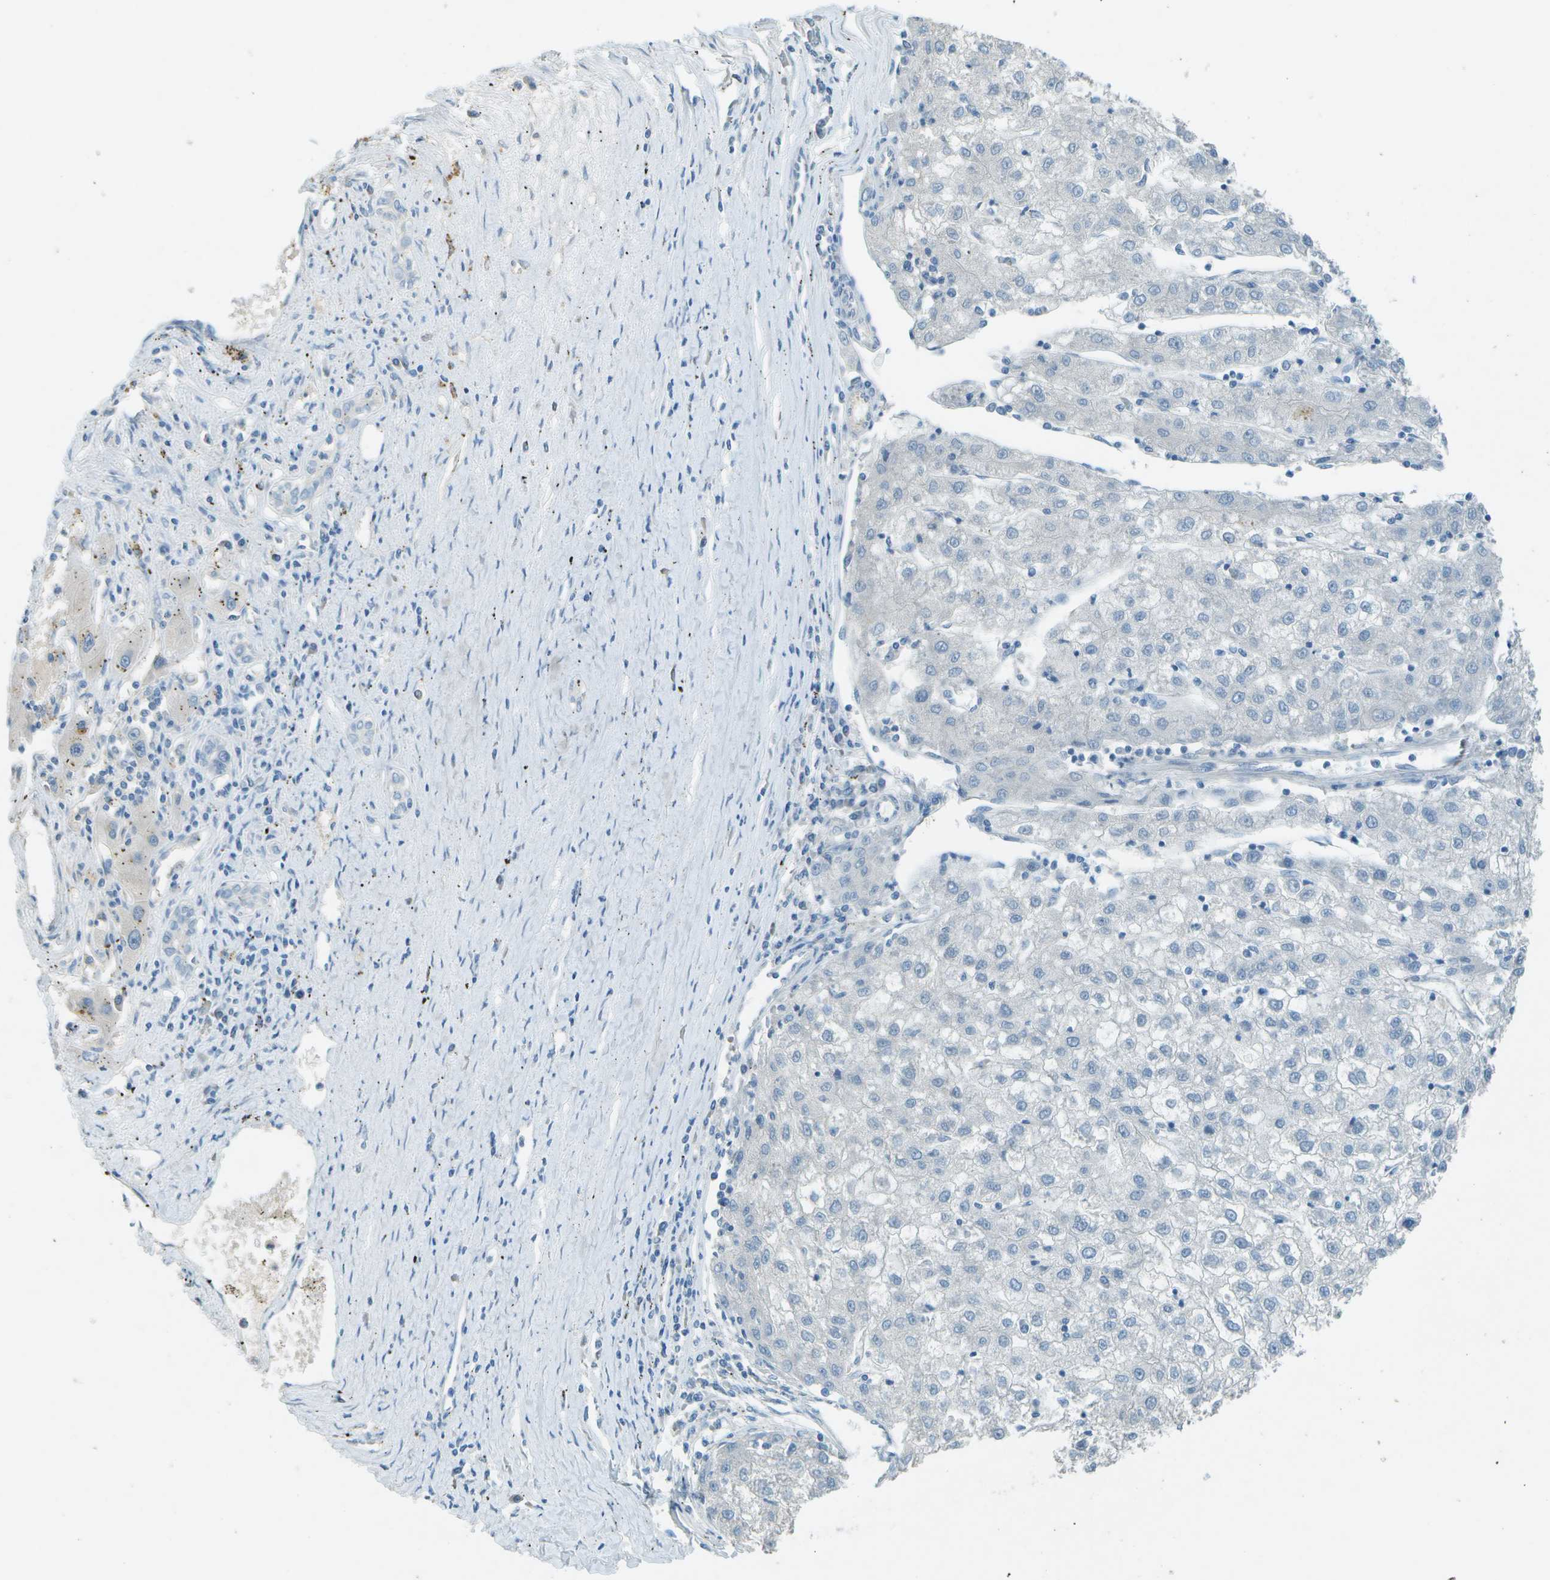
{"staining": {"intensity": "negative", "quantity": "none", "location": "none"}, "tissue": "liver cancer", "cell_type": "Tumor cells", "image_type": "cancer", "snomed": [{"axis": "morphology", "description": "Carcinoma, Hepatocellular, NOS"}, {"axis": "topography", "description": "Liver"}], "caption": "Immunohistochemistry (IHC) image of human hepatocellular carcinoma (liver) stained for a protein (brown), which demonstrates no staining in tumor cells. (DAB (3,3'-diaminobenzidine) IHC visualized using brightfield microscopy, high magnification).", "gene": "LGI2", "patient": {"sex": "male", "age": 72}}